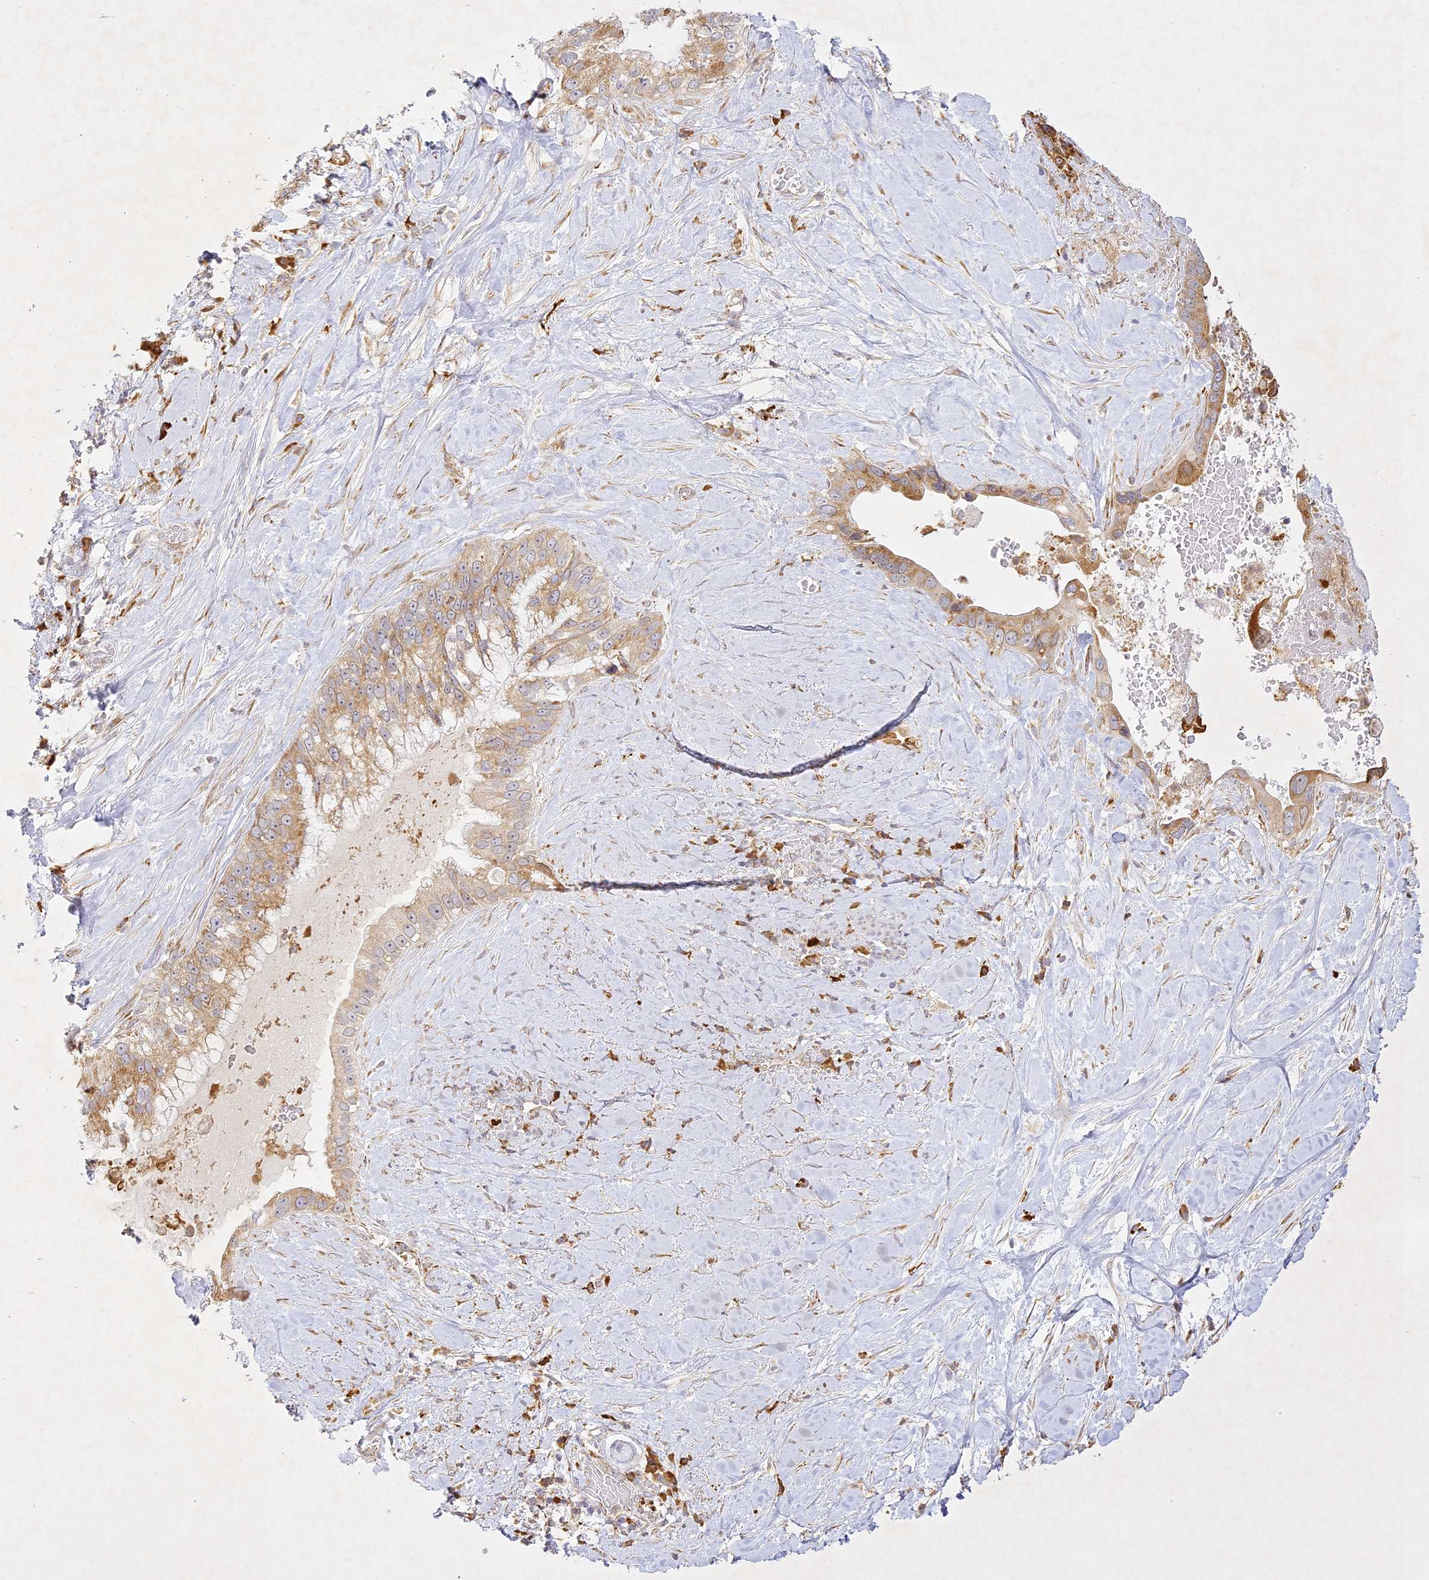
{"staining": {"intensity": "moderate", "quantity": ">75%", "location": "cytoplasmic/membranous"}, "tissue": "pancreatic cancer", "cell_type": "Tumor cells", "image_type": "cancer", "snomed": [{"axis": "morphology", "description": "Inflammation, NOS"}, {"axis": "morphology", "description": "Adenocarcinoma, NOS"}, {"axis": "topography", "description": "Pancreas"}], "caption": "Protein expression analysis of human pancreatic cancer reveals moderate cytoplasmic/membranous positivity in approximately >75% of tumor cells.", "gene": "SLC30A5", "patient": {"sex": "female", "age": 56}}